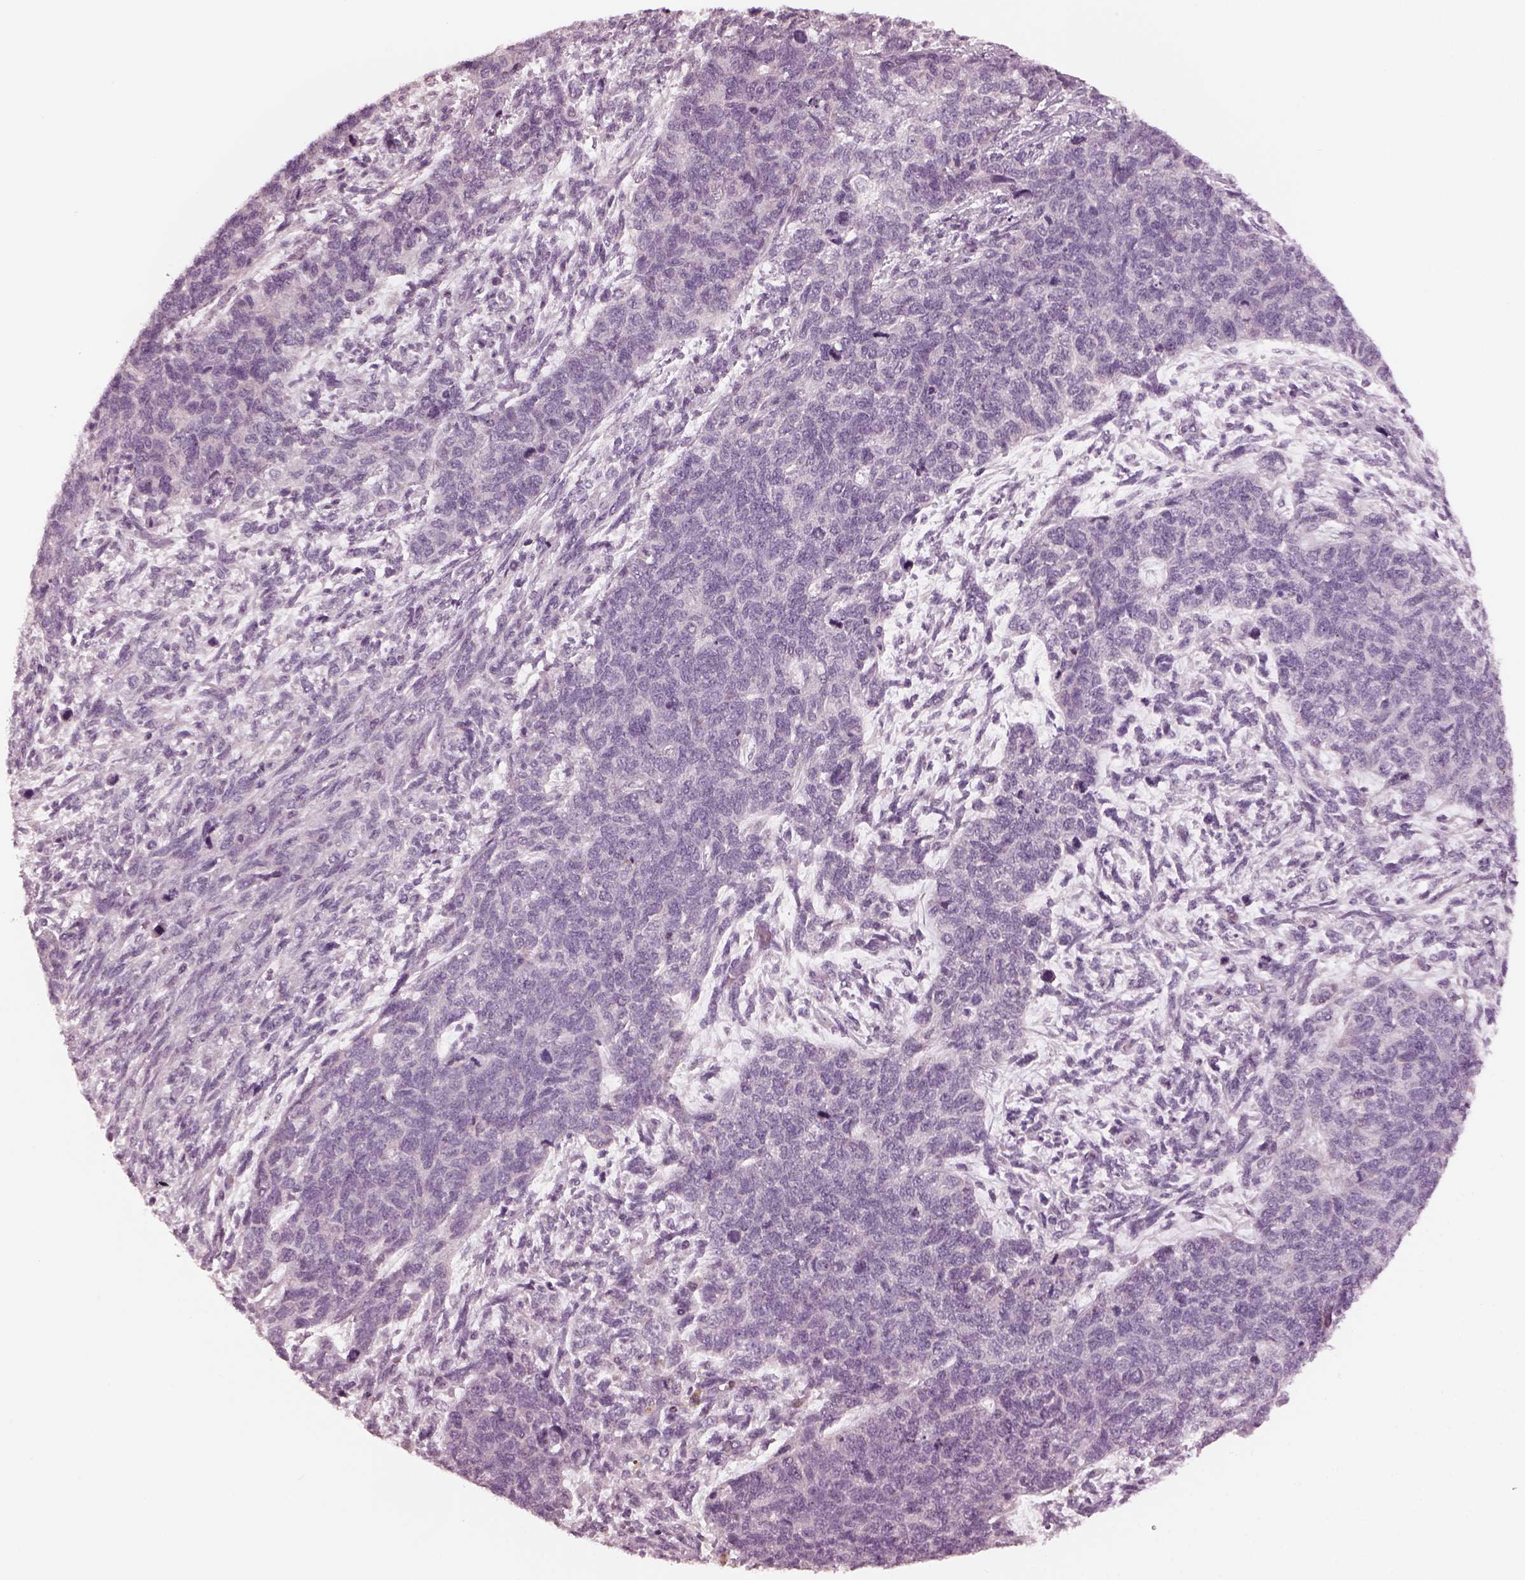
{"staining": {"intensity": "negative", "quantity": "none", "location": "none"}, "tissue": "cervical cancer", "cell_type": "Tumor cells", "image_type": "cancer", "snomed": [{"axis": "morphology", "description": "Squamous cell carcinoma, NOS"}, {"axis": "topography", "description": "Cervix"}], "caption": "Immunohistochemistry of human squamous cell carcinoma (cervical) exhibits no staining in tumor cells. (Immunohistochemistry (ihc), brightfield microscopy, high magnification).", "gene": "MIA", "patient": {"sex": "female", "age": 63}}